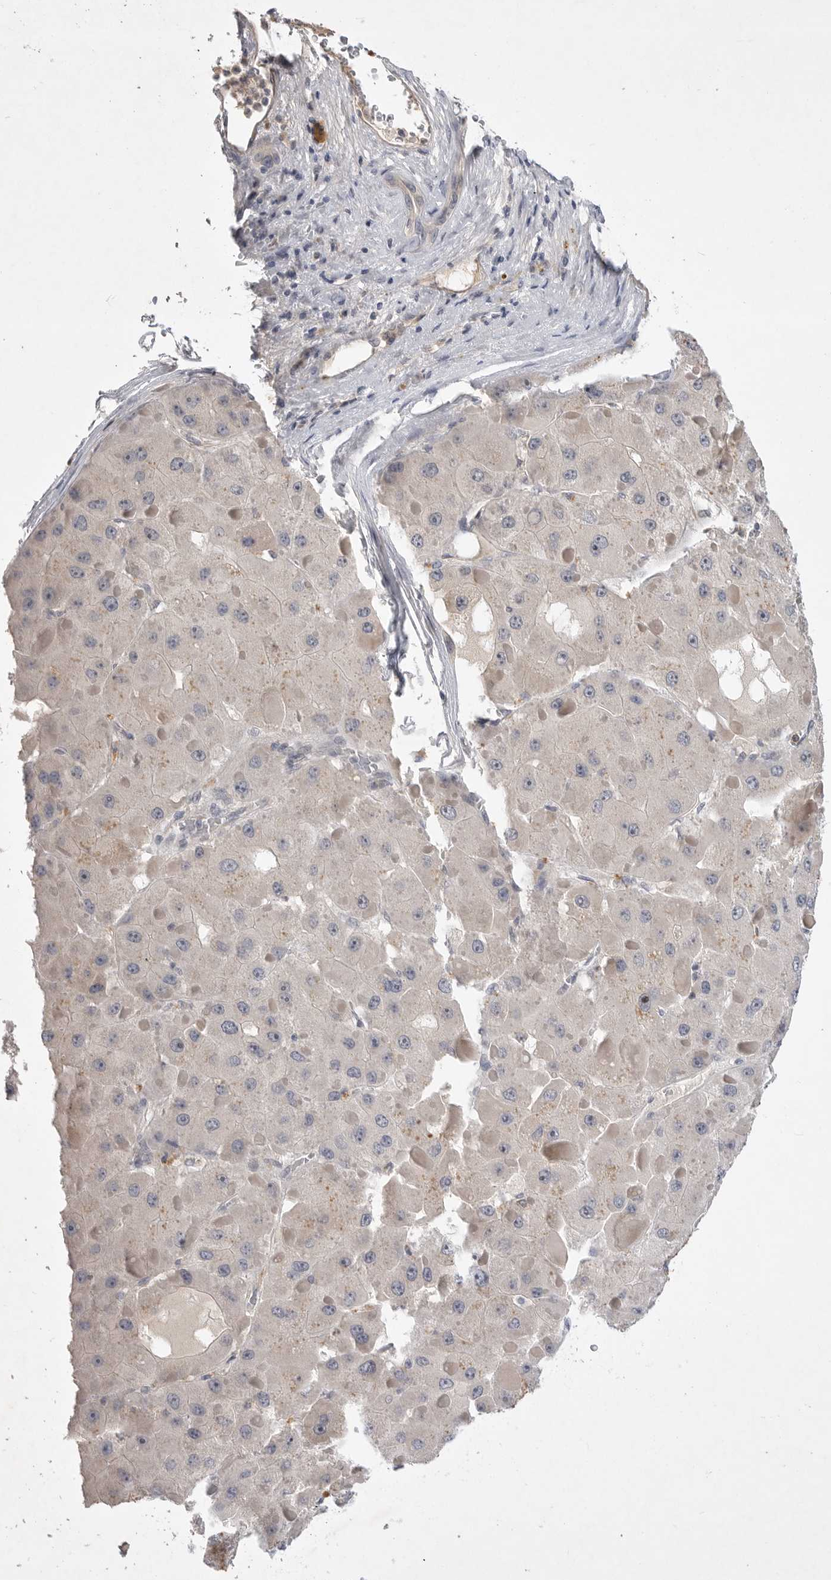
{"staining": {"intensity": "weak", "quantity": "<25%", "location": "cytoplasmic/membranous"}, "tissue": "liver cancer", "cell_type": "Tumor cells", "image_type": "cancer", "snomed": [{"axis": "morphology", "description": "Carcinoma, Hepatocellular, NOS"}, {"axis": "topography", "description": "Liver"}], "caption": "A micrograph of human liver cancer (hepatocellular carcinoma) is negative for staining in tumor cells.", "gene": "ITGAD", "patient": {"sex": "female", "age": 73}}